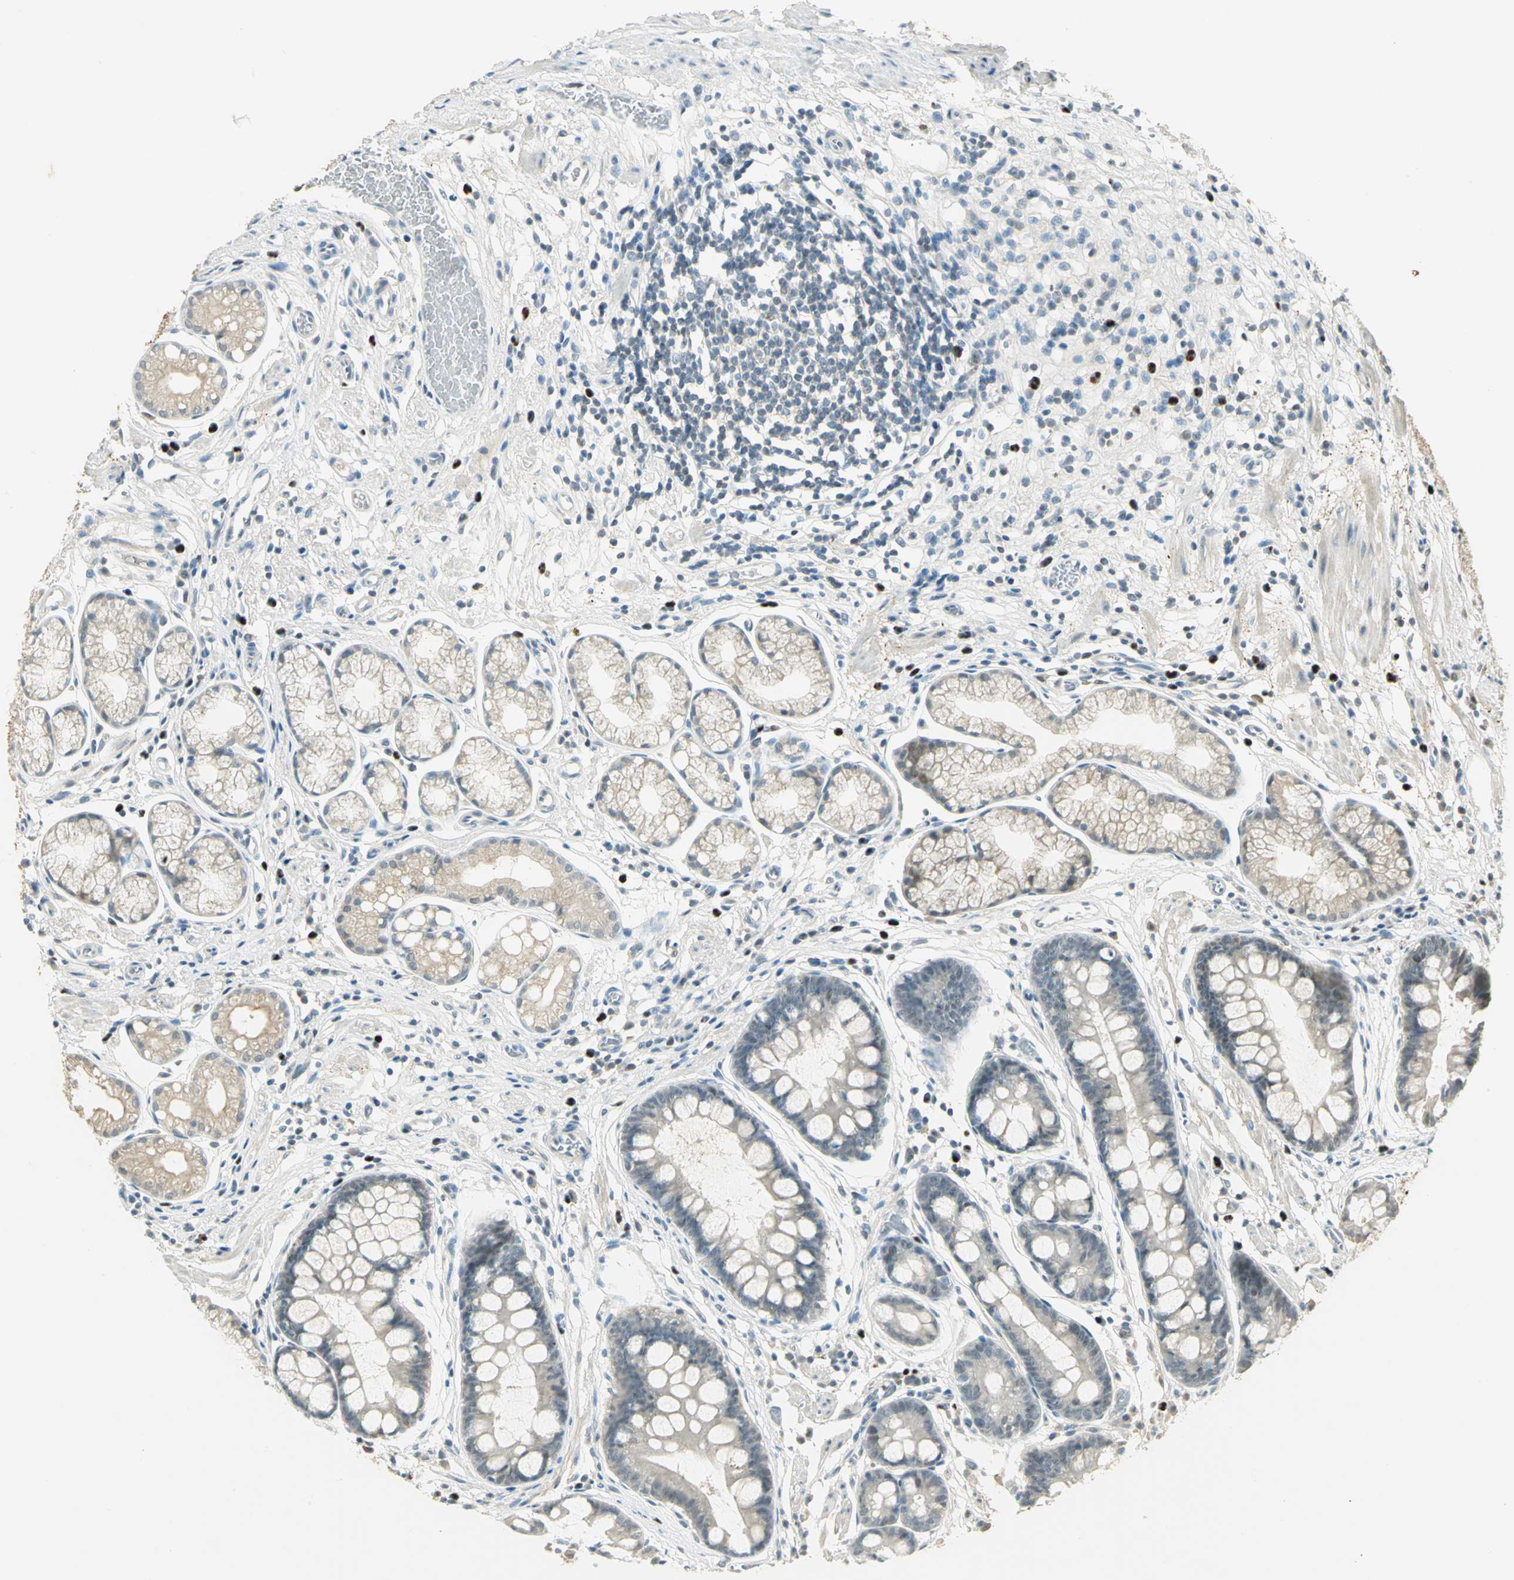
{"staining": {"intensity": "moderate", "quantity": "<25%", "location": "cytoplasmic/membranous"}, "tissue": "stomach", "cell_type": "Glandular cells", "image_type": "normal", "snomed": [{"axis": "morphology", "description": "Normal tissue, NOS"}, {"axis": "morphology", "description": "Inflammation, NOS"}, {"axis": "topography", "description": "Stomach, lower"}], "caption": "Immunohistochemical staining of normal stomach shows low levels of moderate cytoplasmic/membranous staining in approximately <25% of glandular cells. (Stains: DAB in brown, nuclei in blue, Microscopy: brightfield microscopy at high magnification).", "gene": "BIRC2", "patient": {"sex": "male", "age": 59}}